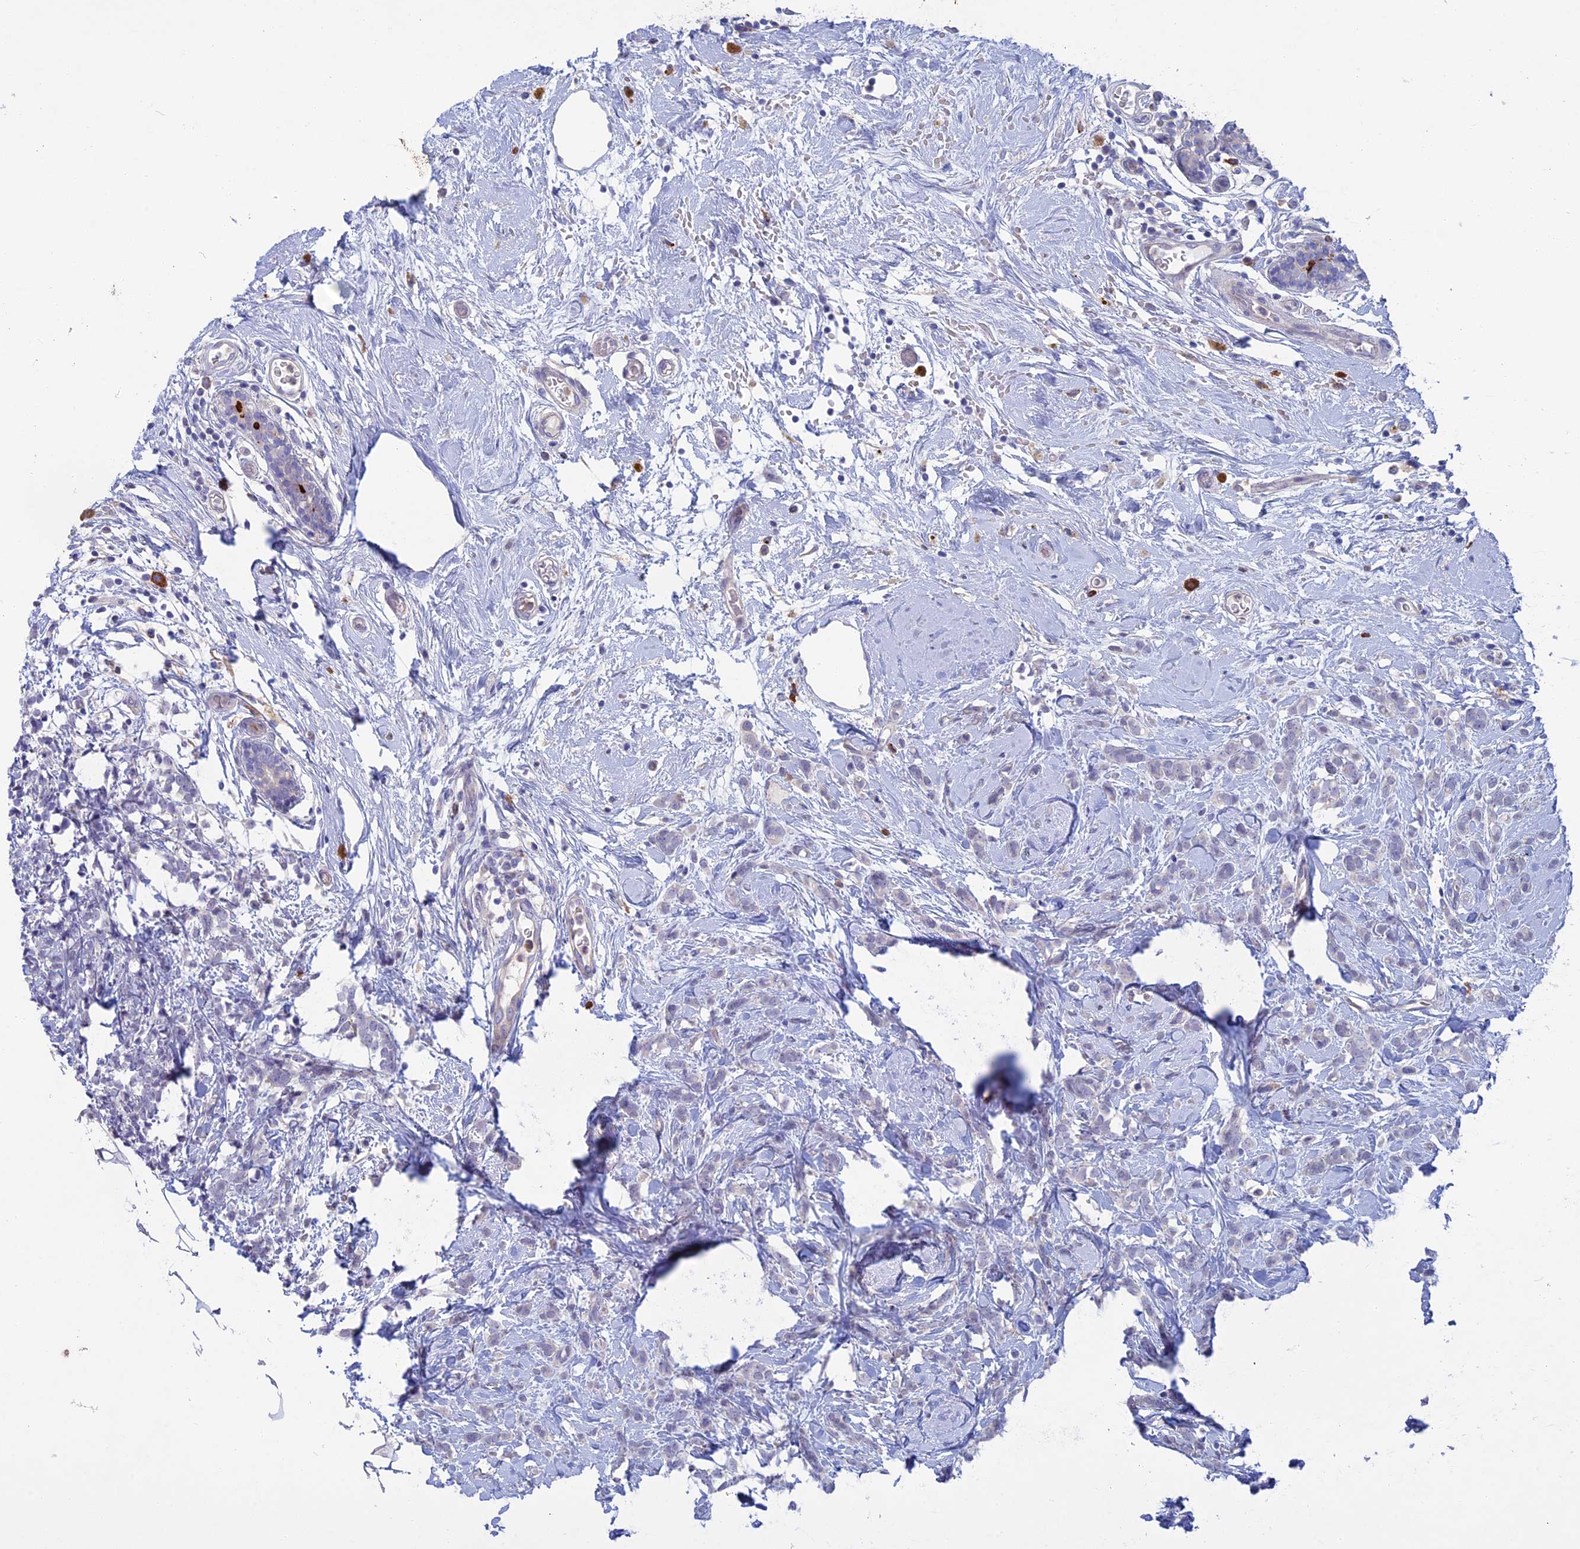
{"staining": {"intensity": "negative", "quantity": "none", "location": "none"}, "tissue": "breast cancer", "cell_type": "Tumor cells", "image_type": "cancer", "snomed": [{"axis": "morphology", "description": "Lobular carcinoma"}, {"axis": "topography", "description": "Breast"}], "caption": "IHC photomicrograph of human lobular carcinoma (breast) stained for a protein (brown), which reveals no positivity in tumor cells.", "gene": "SLC2A6", "patient": {"sex": "female", "age": 58}}